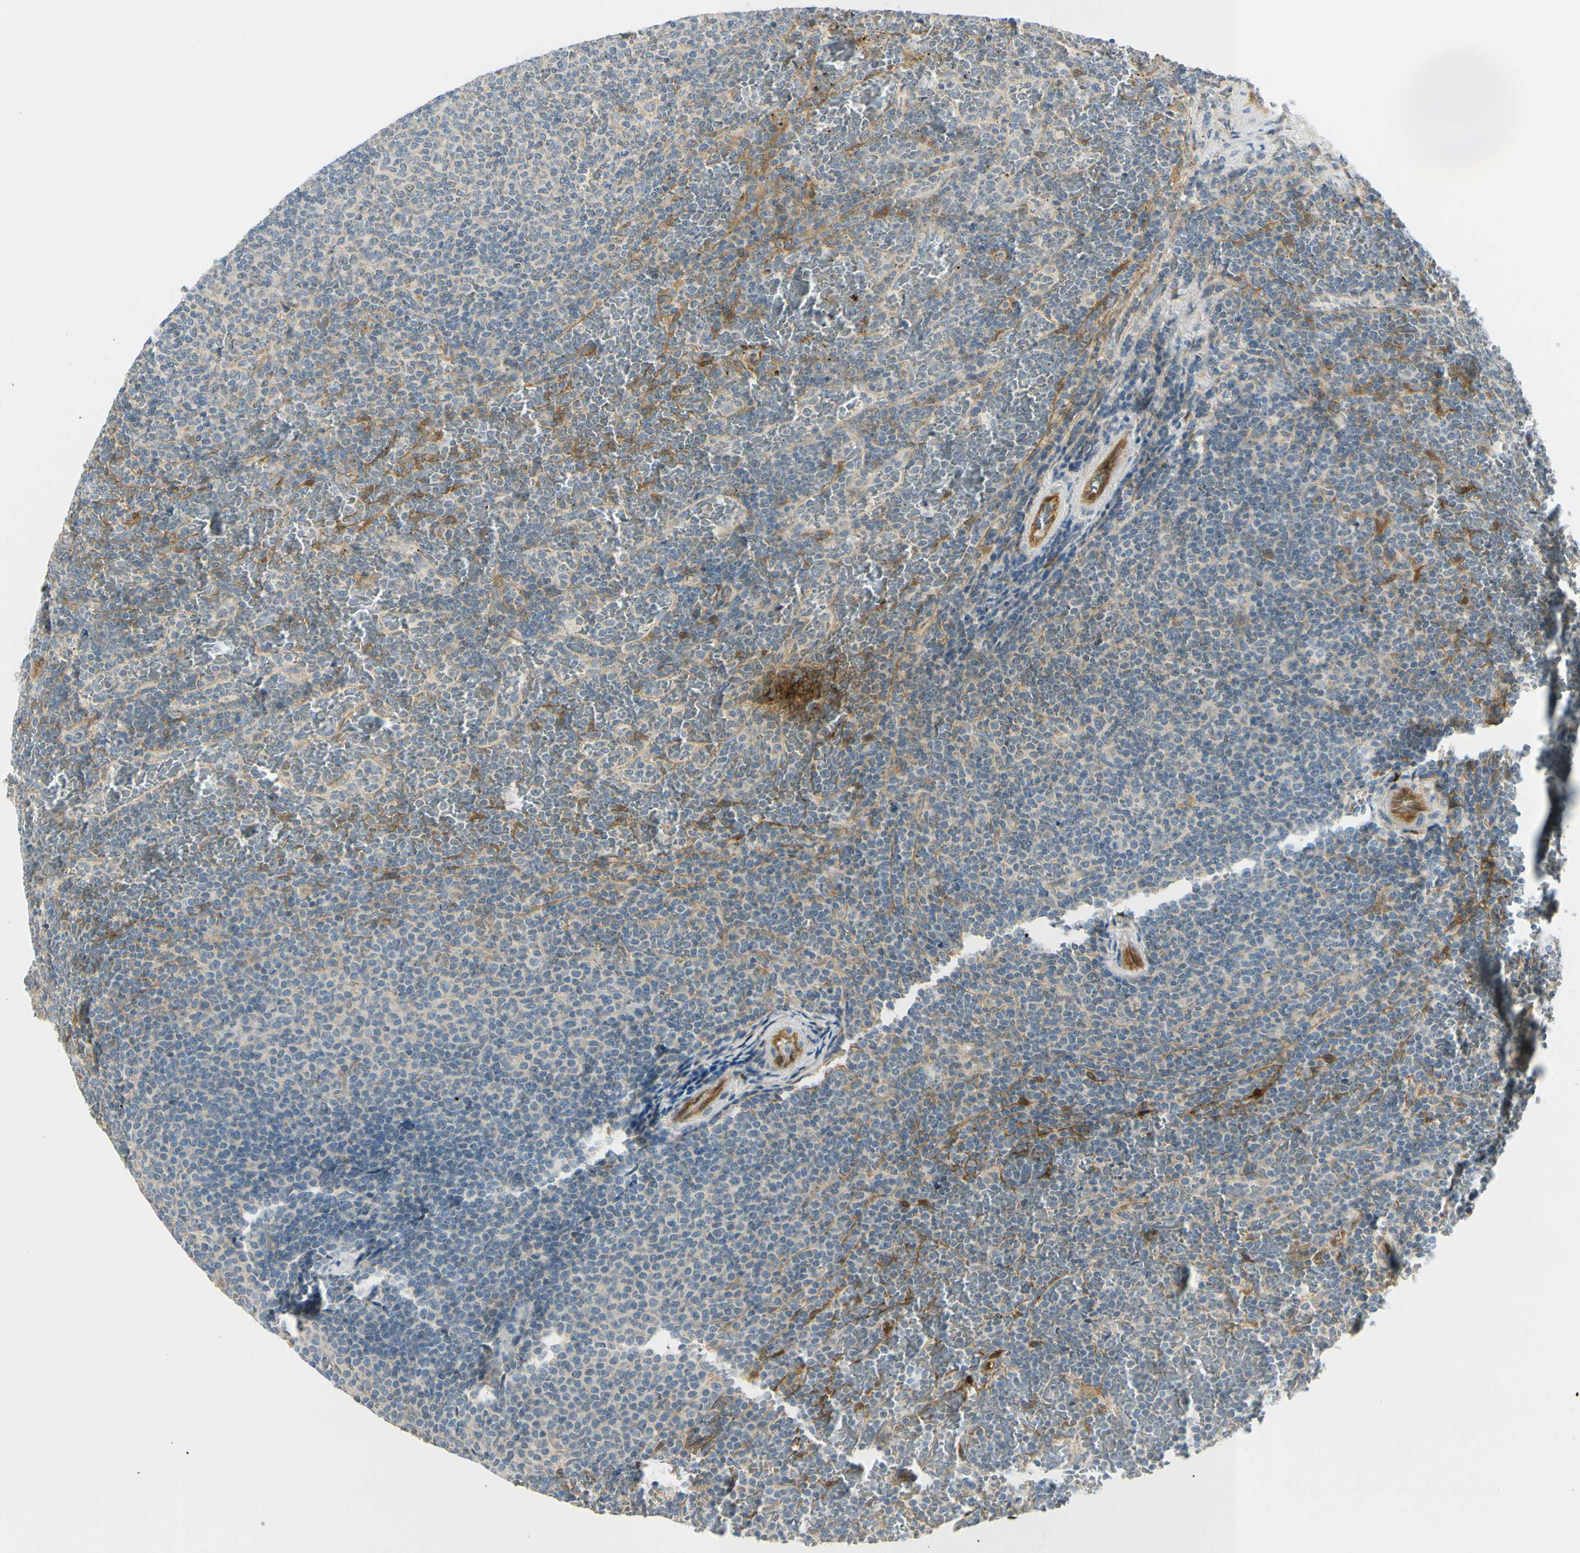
{"staining": {"intensity": "negative", "quantity": "none", "location": "none"}, "tissue": "lymphoma", "cell_type": "Tumor cells", "image_type": "cancer", "snomed": [{"axis": "morphology", "description": "Malignant lymphoma, non-Hodgkin's type, Low grade"}, {"axis": "topography", "description": "Spleen"}], "caption": "DAB (3,3'-diaminobenzidine) immunohistochemical staining of human lymphoma demonstrates no significant positivity in tumor cells.", "gene": "FHL2", "patient": {"sex": "female", "age": 77}}